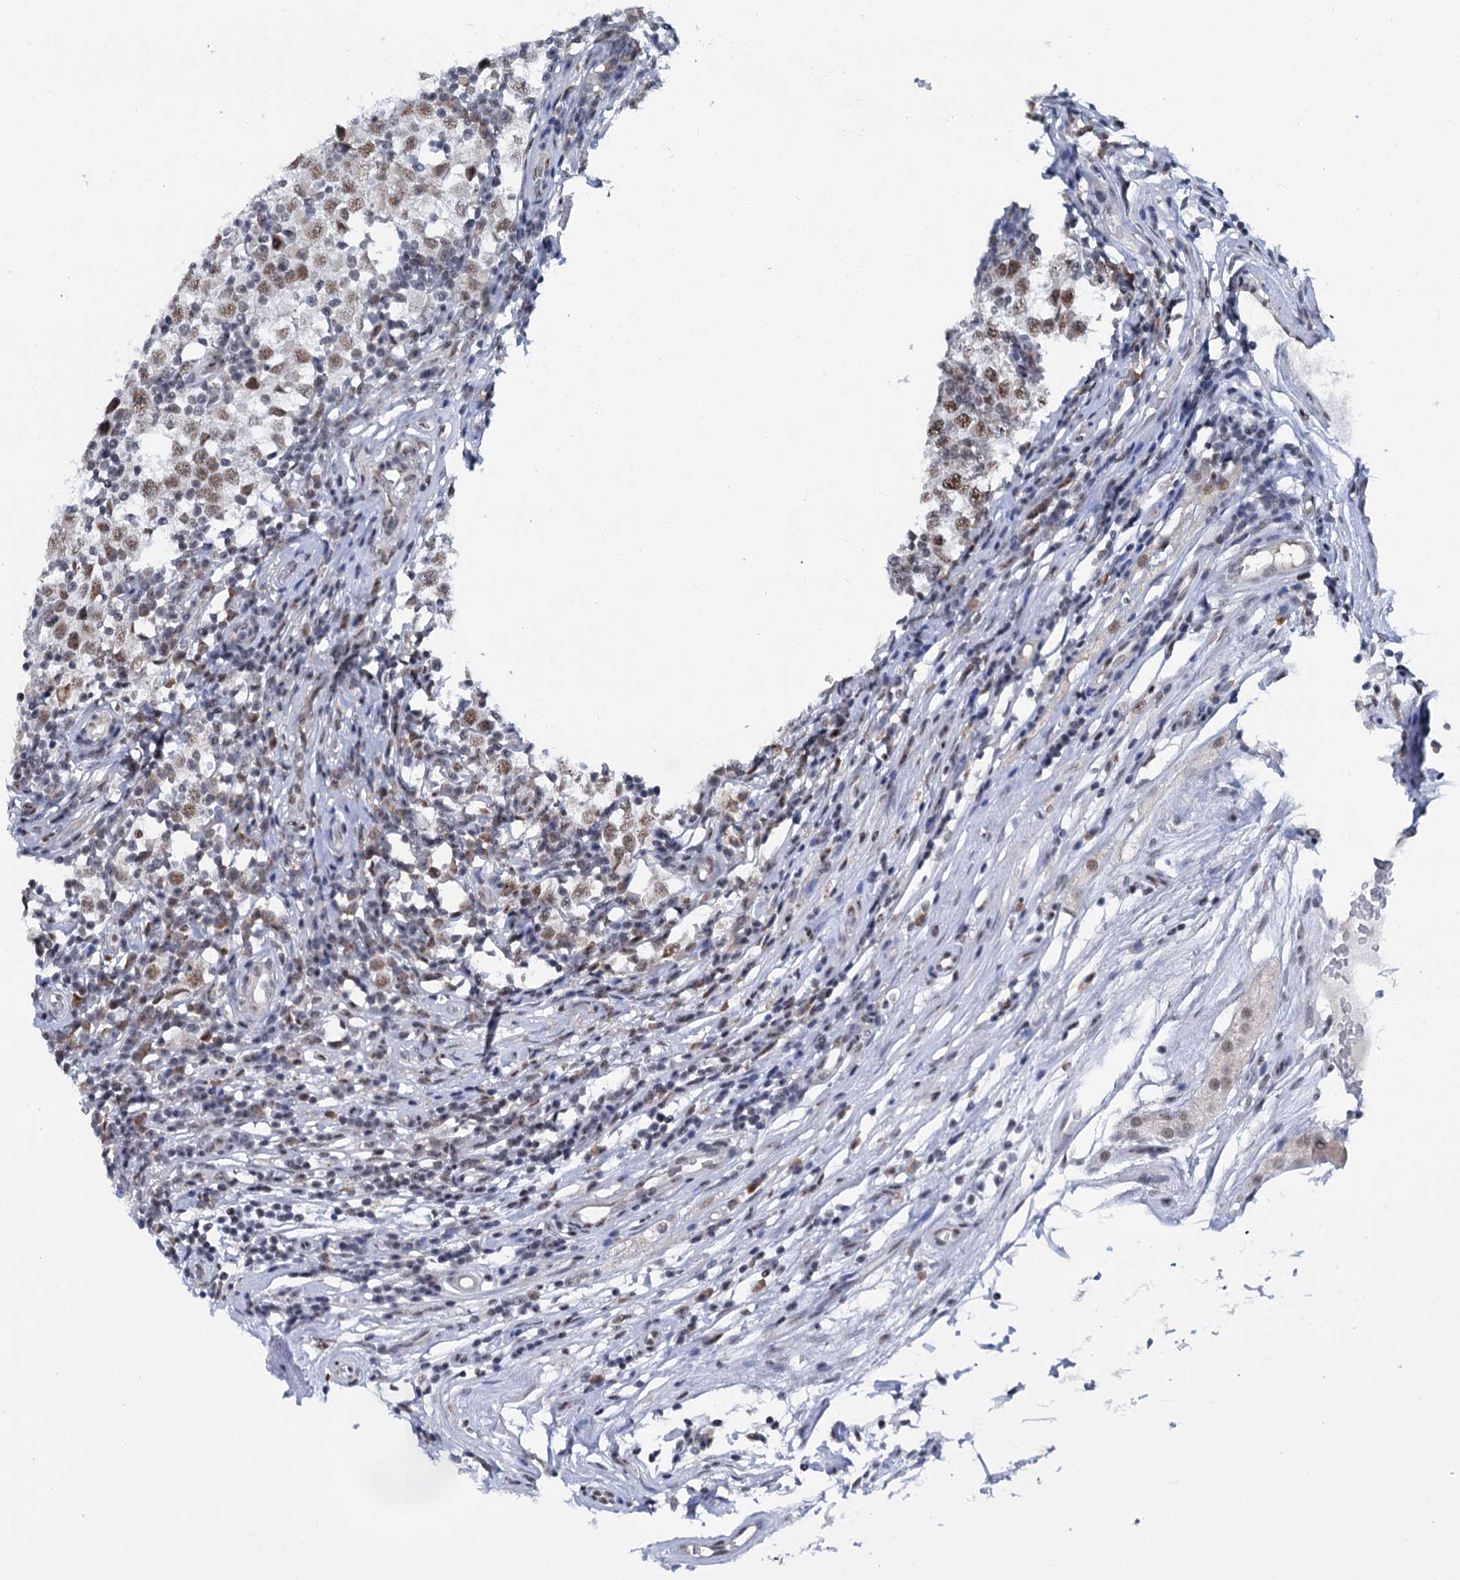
{"staining": {"intensity": "moderate", "quantity": ">75%", "location": "nuclear"}, "tissue": "testis cancer", "cell_type": "Tumor cells", "image_type": "cancer", "snomed": [{"axis": "morphology", "description": "Seminoma, NOS"}, {"axis": "topography", "description": "Testis"}], "caption": "Immunohistochemical staining of testis cancer reveals medium levels of moderate nuclear protein expression in approximately >75% of tumor cells.", "gene": "SREK1", "patient": {"sex": "male", "age": 65}}